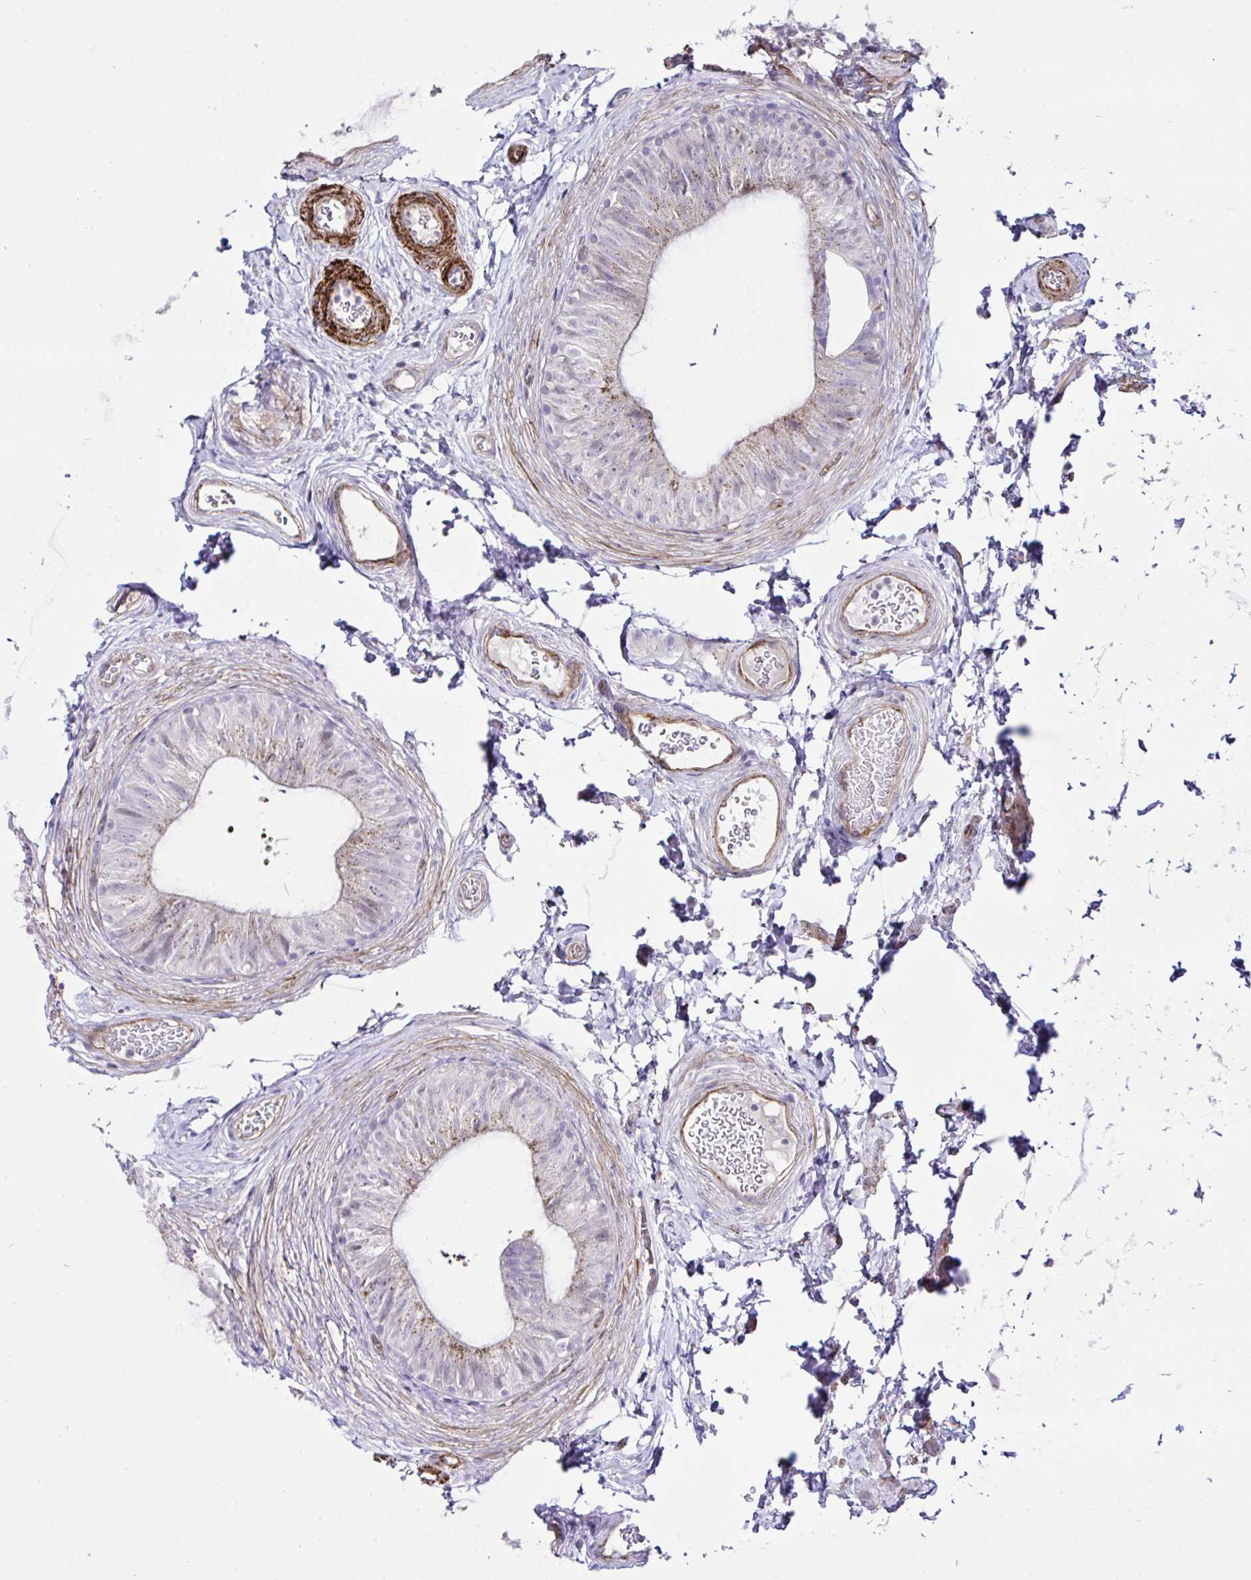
{"staining": {"intensity": "moderate", "quantity": "25%-75%", "location": "cytoplasmic/membranous"}, "tissue": "epididymis", "cell_type": "Glandular cells", "image_type": "normal", "snomed": [{"axis": "morphology", "description": "Normal tissue, NOS"}, {"axis": "topography", "description": "Epididymis, spermatic cord, NOS"}, {"axis": "topography", "description": "Epididymis"}, {"axis": "topography", "description": "Peripheral nerve tissue"}], "caption": "This histopathology image demonstrates immunohistochemistry staining of normal epididymis, with medium moderate cytoplasmic/membranous positivity in approximately 25%-75% of glandular cells.", "gene": "FBXO34", "patient": {"sex": "male", "age": 29}}